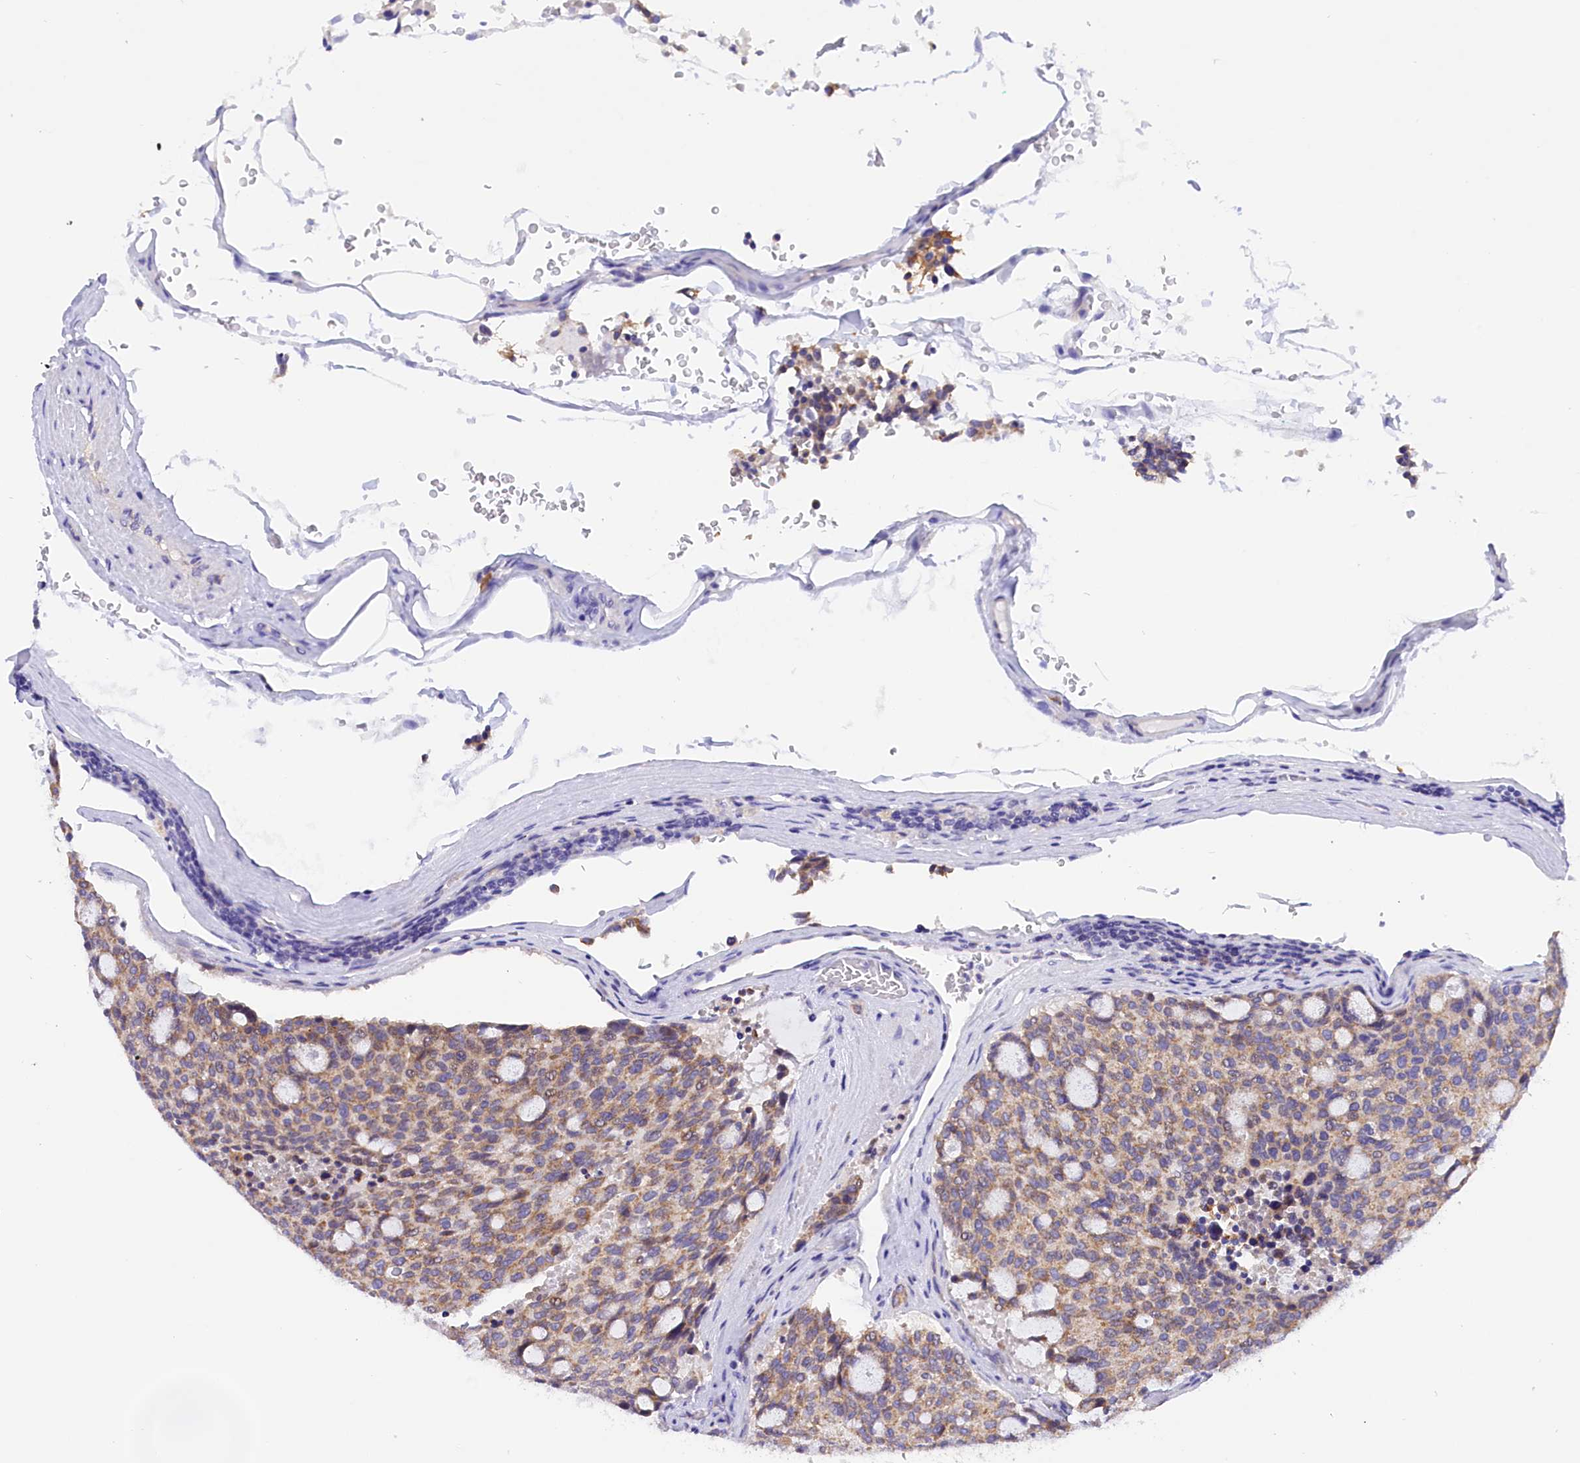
{"staining": {"intensity": "moderate", "quantity": "25%-75%", "location": "cytoplasmic/membranous"}, "tissue": "carcinoid", "cell_type": "Tumor cells", "image_type": "cancer", "snomed": [{"axis": "morphology", "description": "Carcinoid, malignant, NOS"}, {"axis": "topography", "description": "Pancreas"}], "caption": "Protein analysis of malignant carcinoid tissue exhibits moderate cytoplasmic/membranous expression in about 25%-75% of tumor cells.", "gene": "COL6A5", "patient": {"sex": "female", "age": 54}}